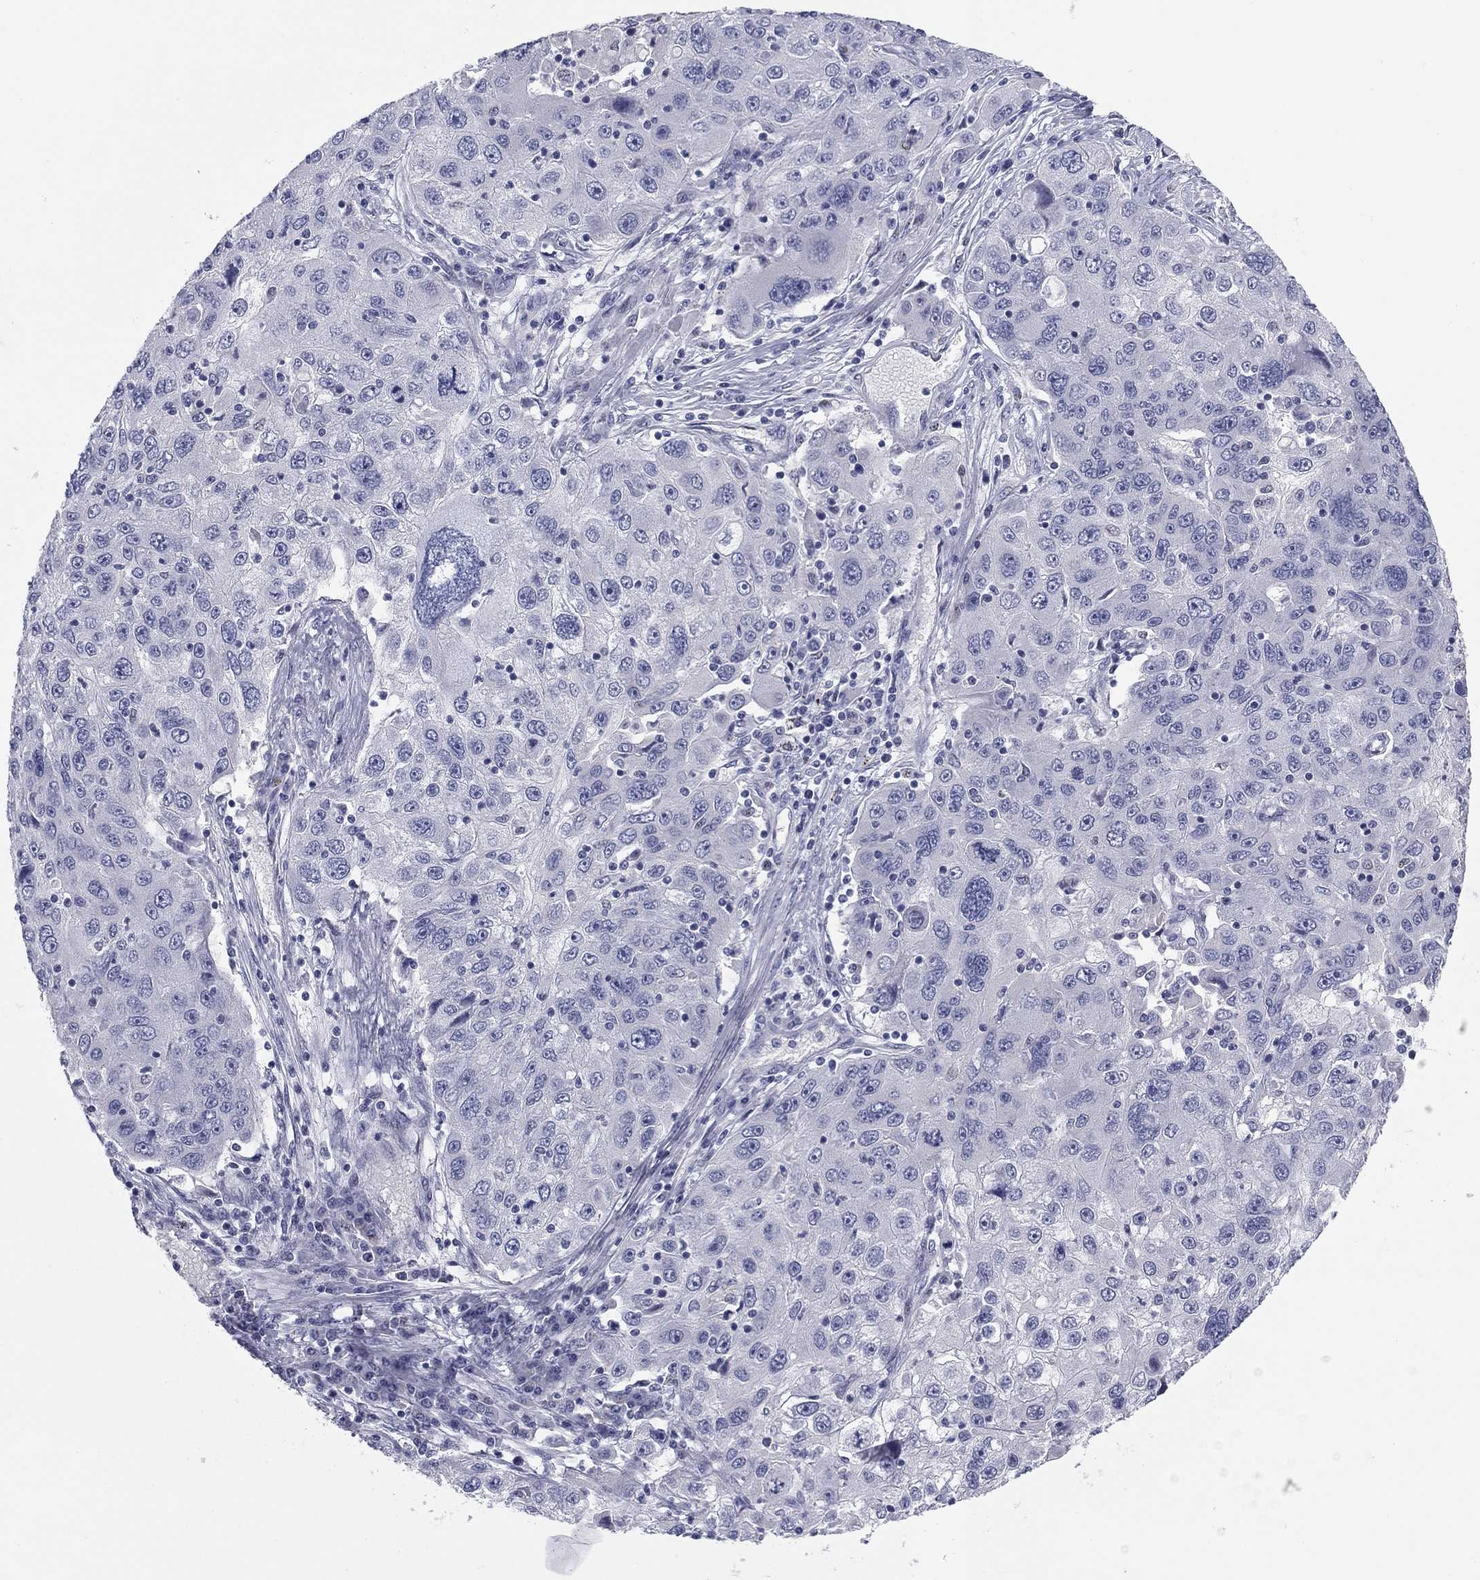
{"staining": {"intensity": "negative", "quantity": "none", "location": "none"}, "tissue": "stomach cancer", "cell_type": "Tumor cells", "image_type": "cancer", "snomed": [{"axis": "morphology", "description": "Adenocarcinoma, NOS"}, {"axis": "topography", "description": "Stomach"}], "caption": "A micrograph of human stomach cancer (adenocarcinoma) is negative for staining in tumor cells.", "gene": "SEPTIN3", "patient": {"sex": "male", "age": 56}}